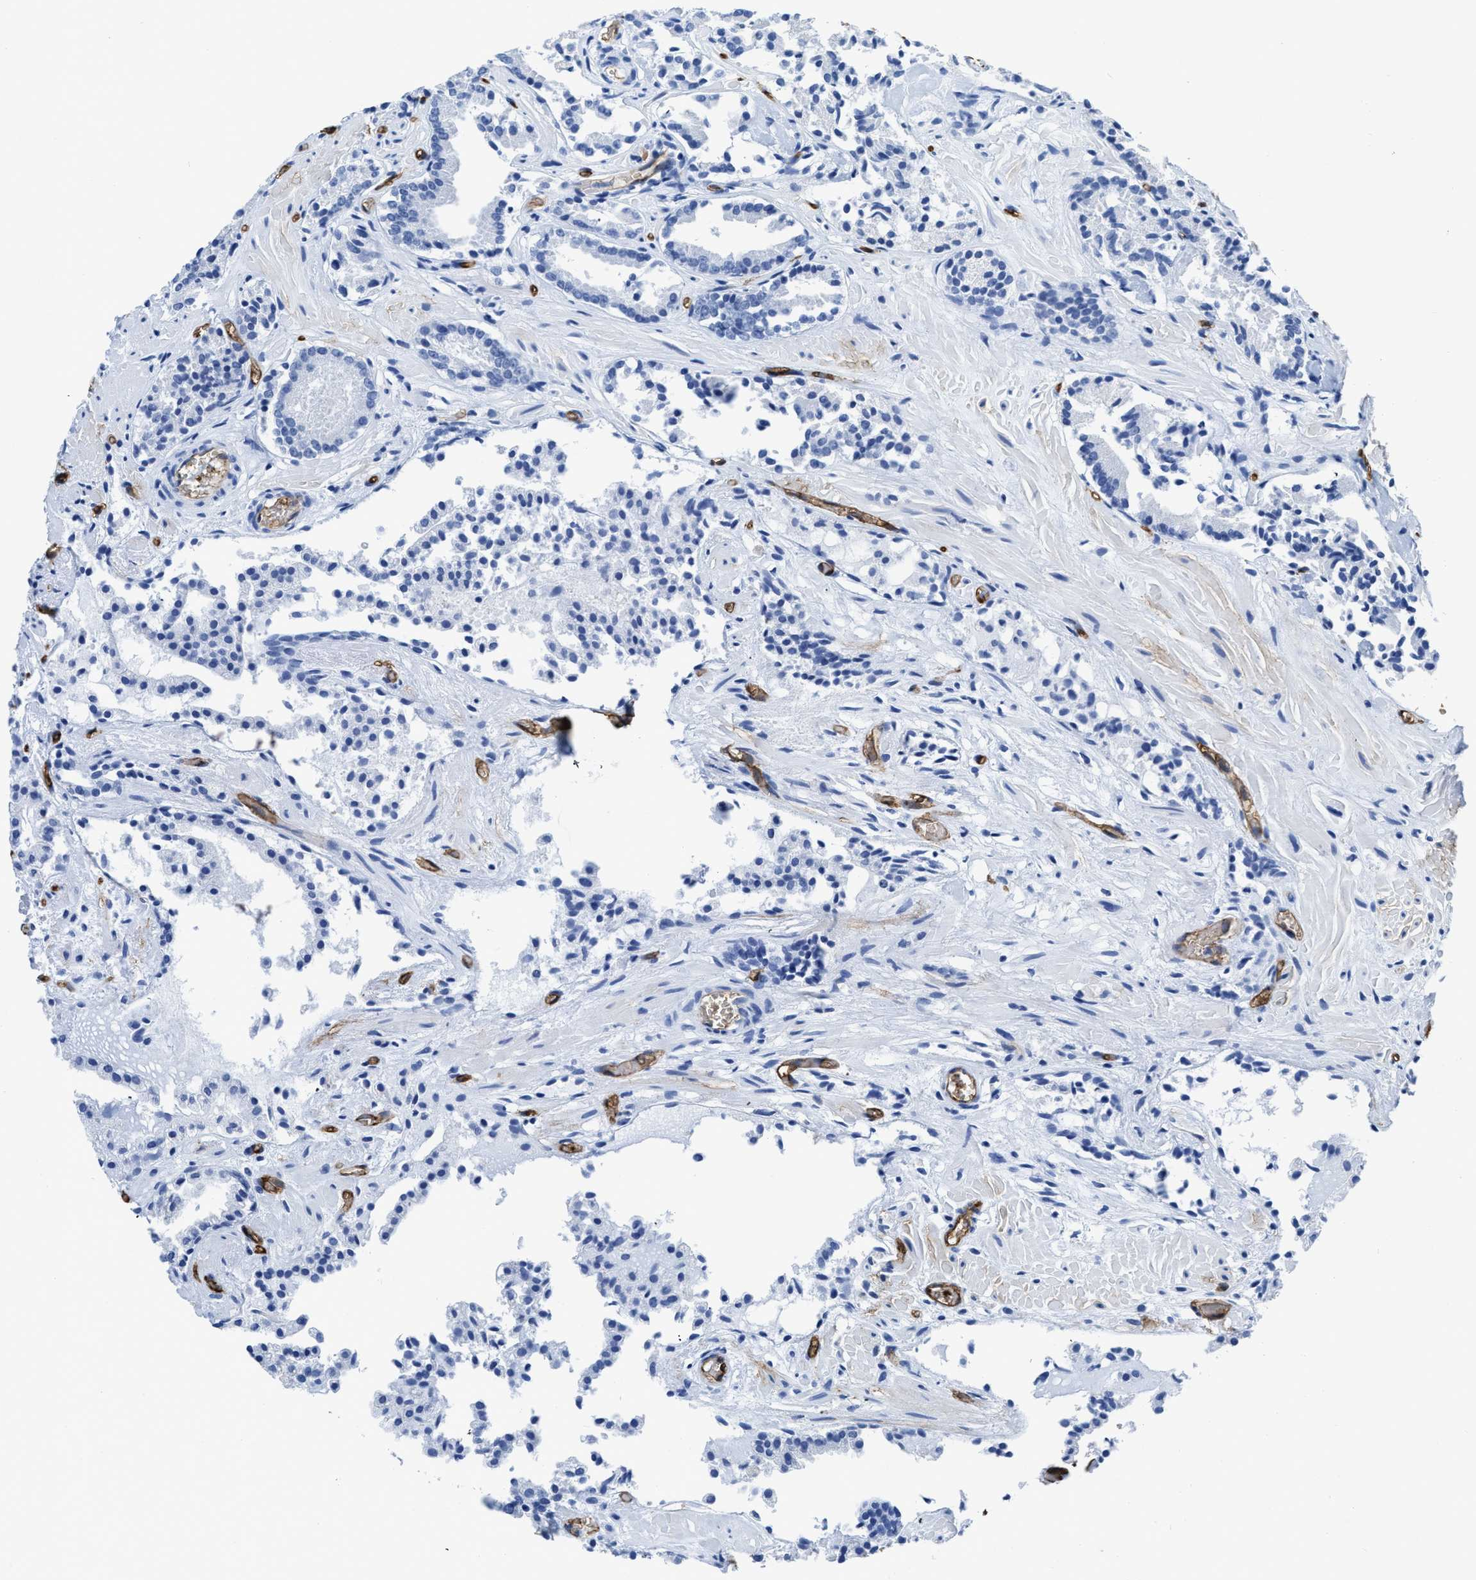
{"staining": {"intensity": "negative", "quantity": "none", "location": "none"}, "tissue": "prostate cancer", "cell_type": "Tumor cells", "image_type": "cancer", "snomed": [{"axis": "morphology", "description": "Adenocarcinoma, Low grade"}, {"axis": "topography", "description": "Prostate"}], "caption": "Image shows no protein positivity in tumor cells of prostate adenocarcinoma (low-grade) tissue. (DAB (3,3'-diaminobenzidine) IHC, high magnification).", "gene": "AQP1", "patient": {"sex": "male", "age": 51}}